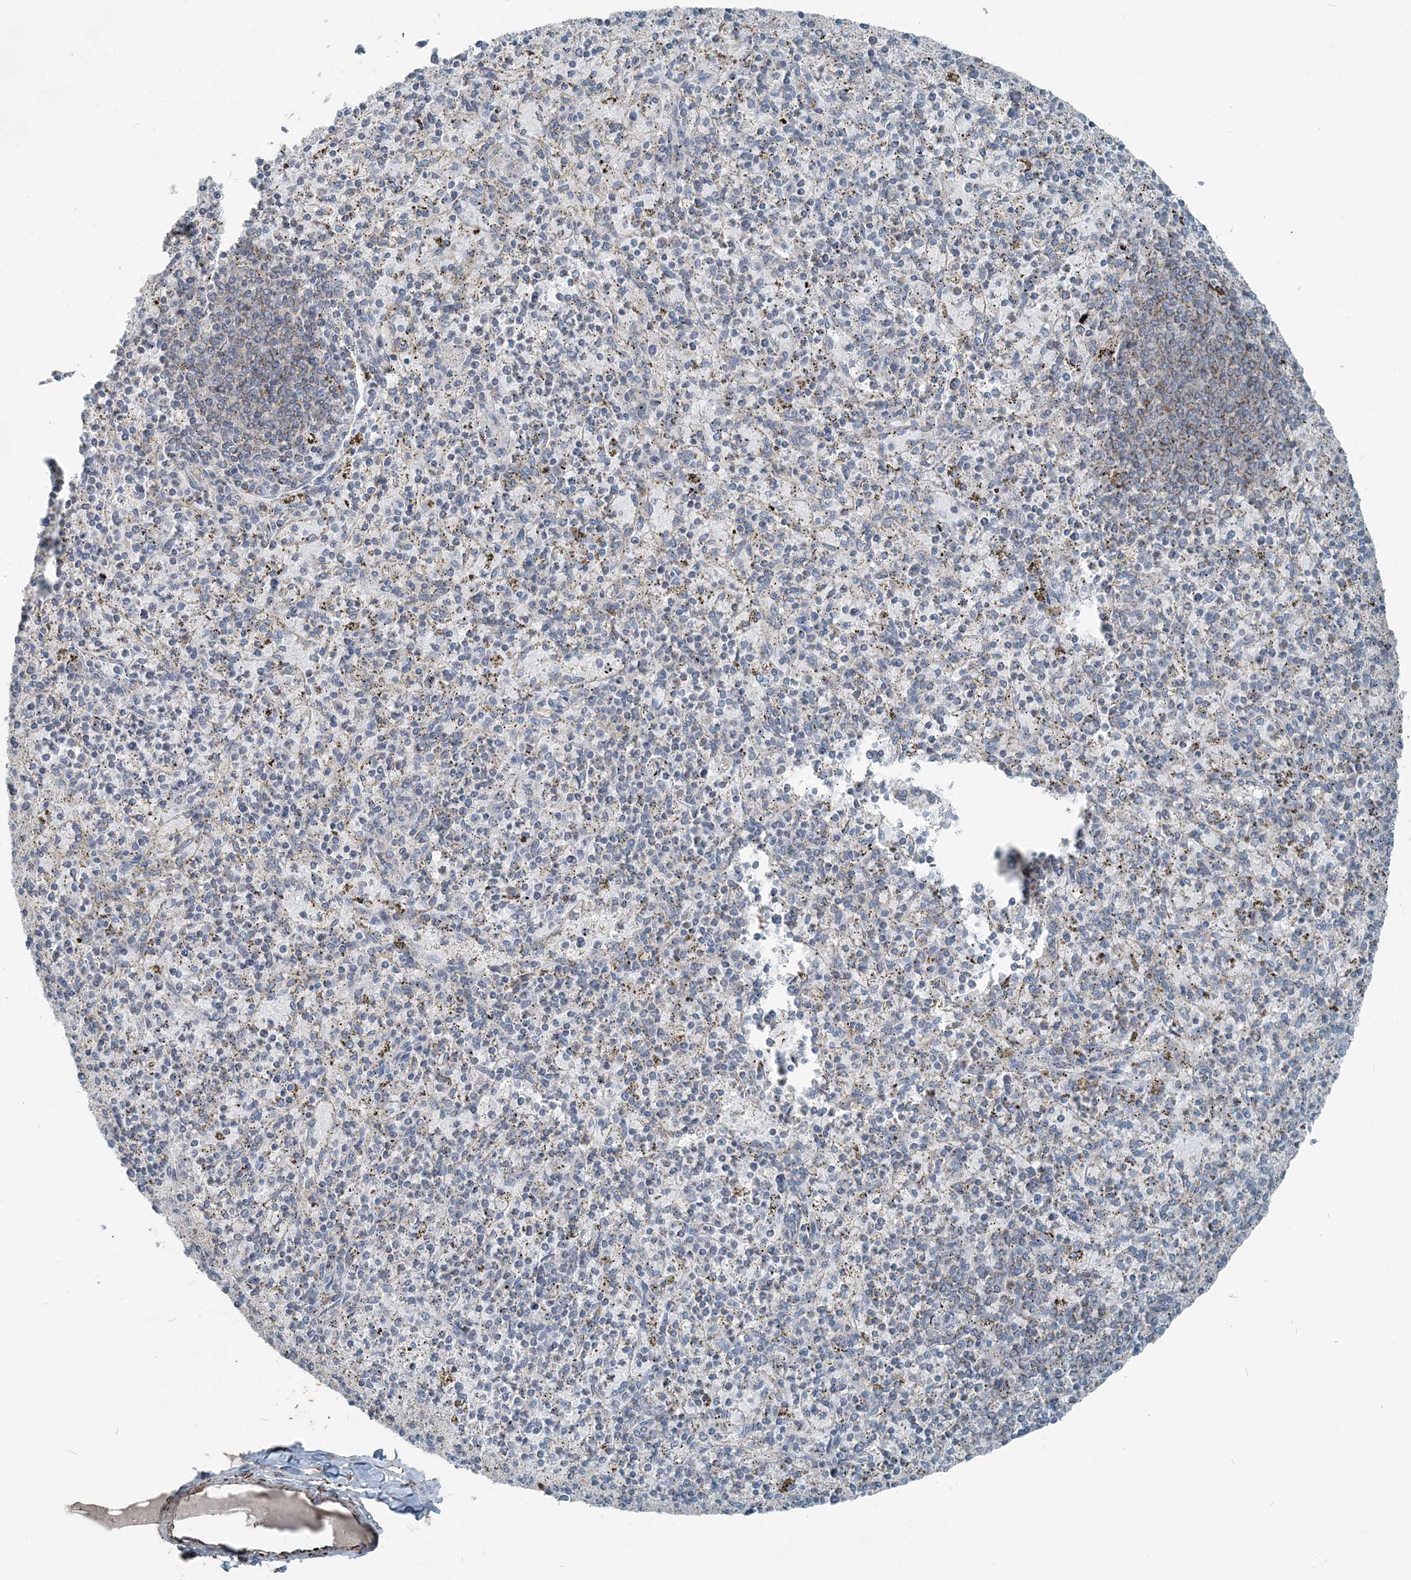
{"staining": {"intensity": "moderate", "quantity": "<25%", "location": "cytoplasmic/membranous"}, "tissue": "spleen", "cell_type": "Cells in red pulp", "image_type": "normal", "snomed": [{"axis": "morphology", "description": "Normal tissue, NOS"}, {"axis": "topography", "description": "Spleen"}], "caption": "About <25% of cells in red pulp in unremarkable human spleen exhibit moderate cytoplasmic/membranous protein staining as visualized by brown immunohistochemical staining.", "gene": "SUCLG1", "patient": {"sex": "male", "age": 72}}